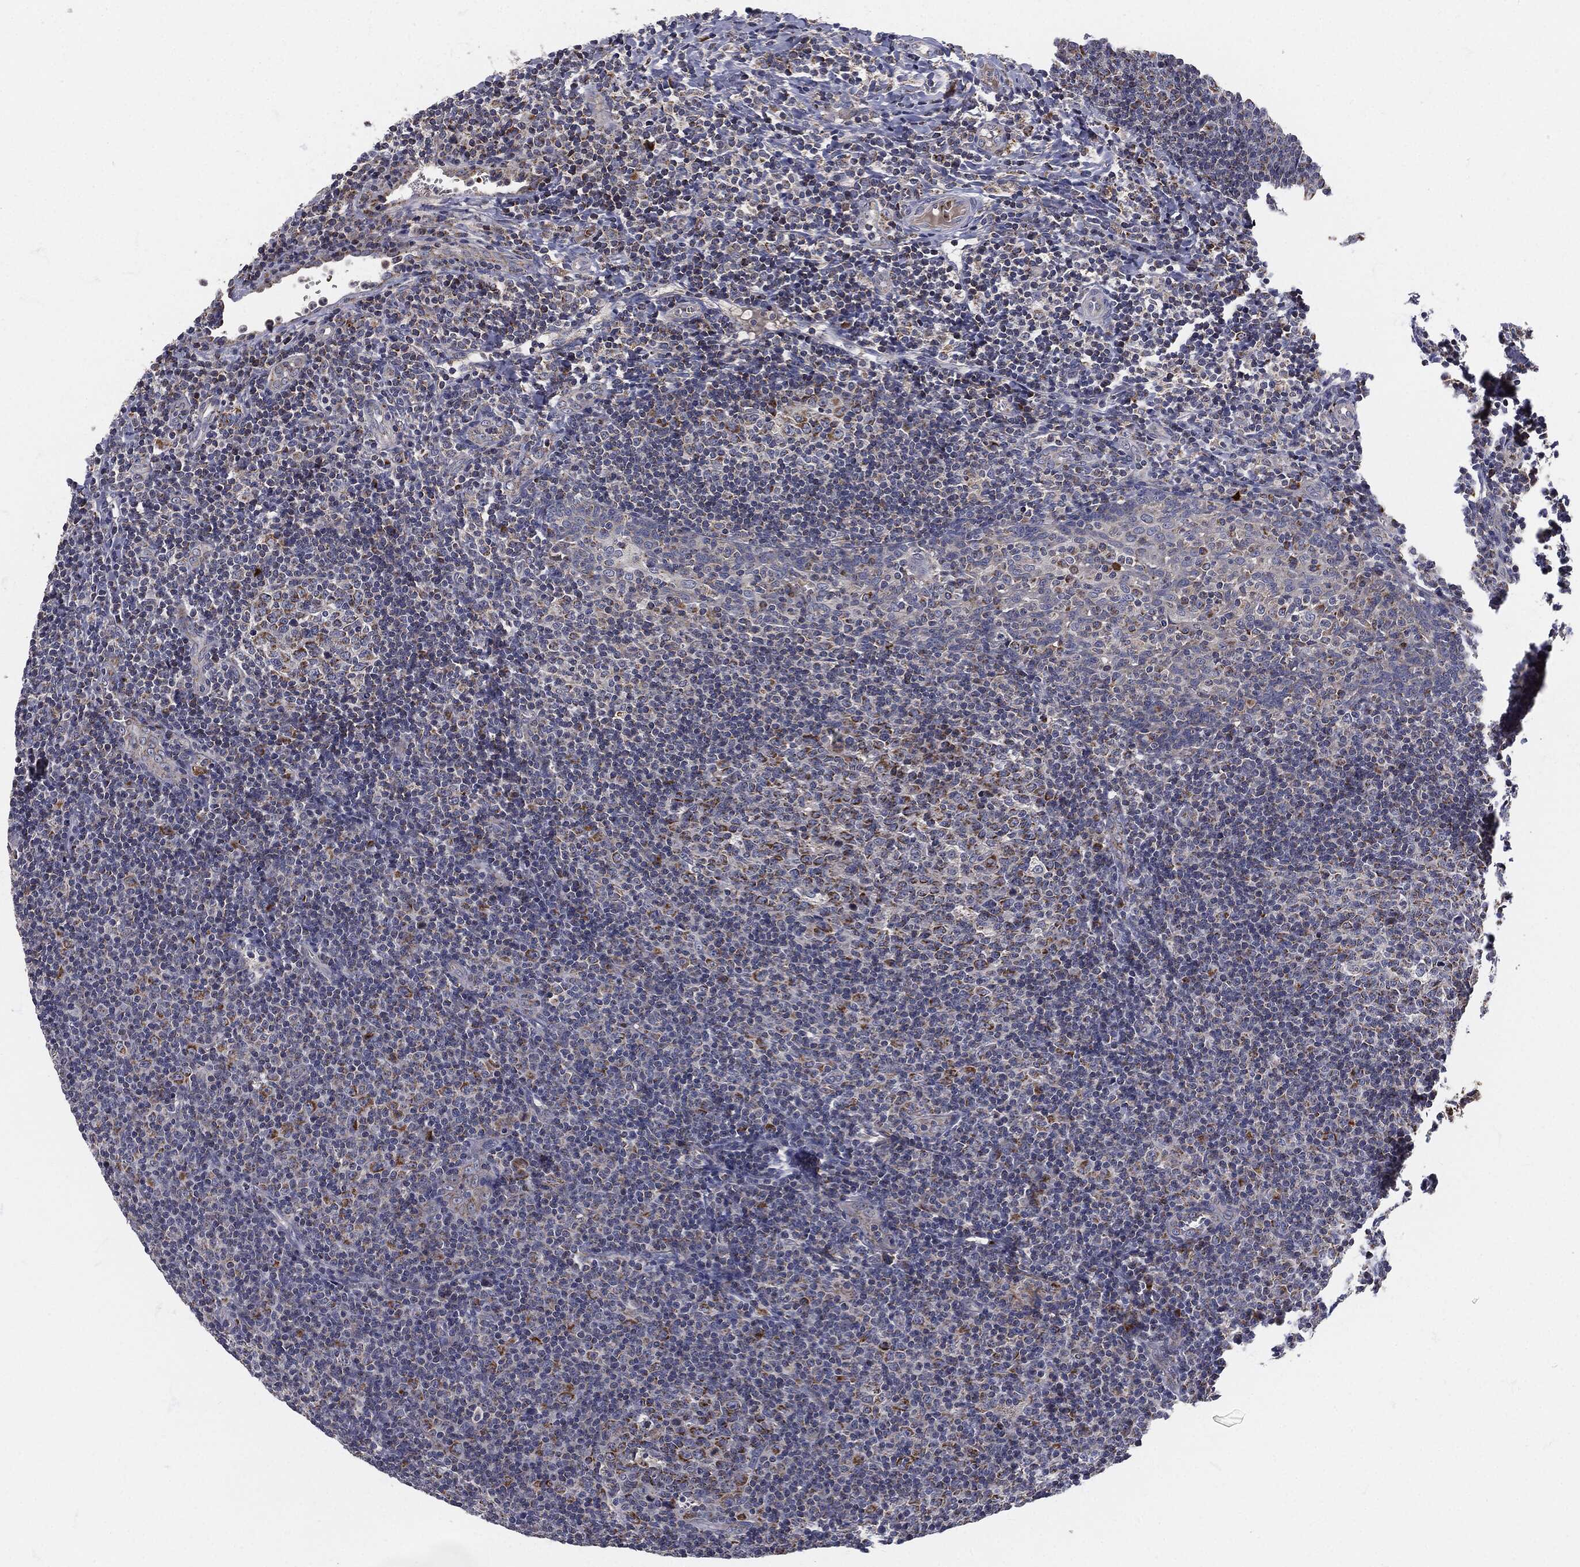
{"staining": {"intensity": "moderate", "quantity": "<25%", "location": "cytoplasmic/membranous"}, "tissue": "tonsil", "cell_type": "Germinal center cells", "image_type": "normal", "snomed": [{"axis": "morphology", "description": "Normal tissue, NOS"}, {"axis": "topography", "description": "Tonsil"}], "caption": "DAB (3,3'-diaminobenzidine) immunohistochemical staining of unremarkable human tonsil shows moderate cytoplasmic/membranous protein expression in about <25% of germinal center cells.", "gene": "SIGLEC9", "patient": {"sex": "female", "age": 5}}